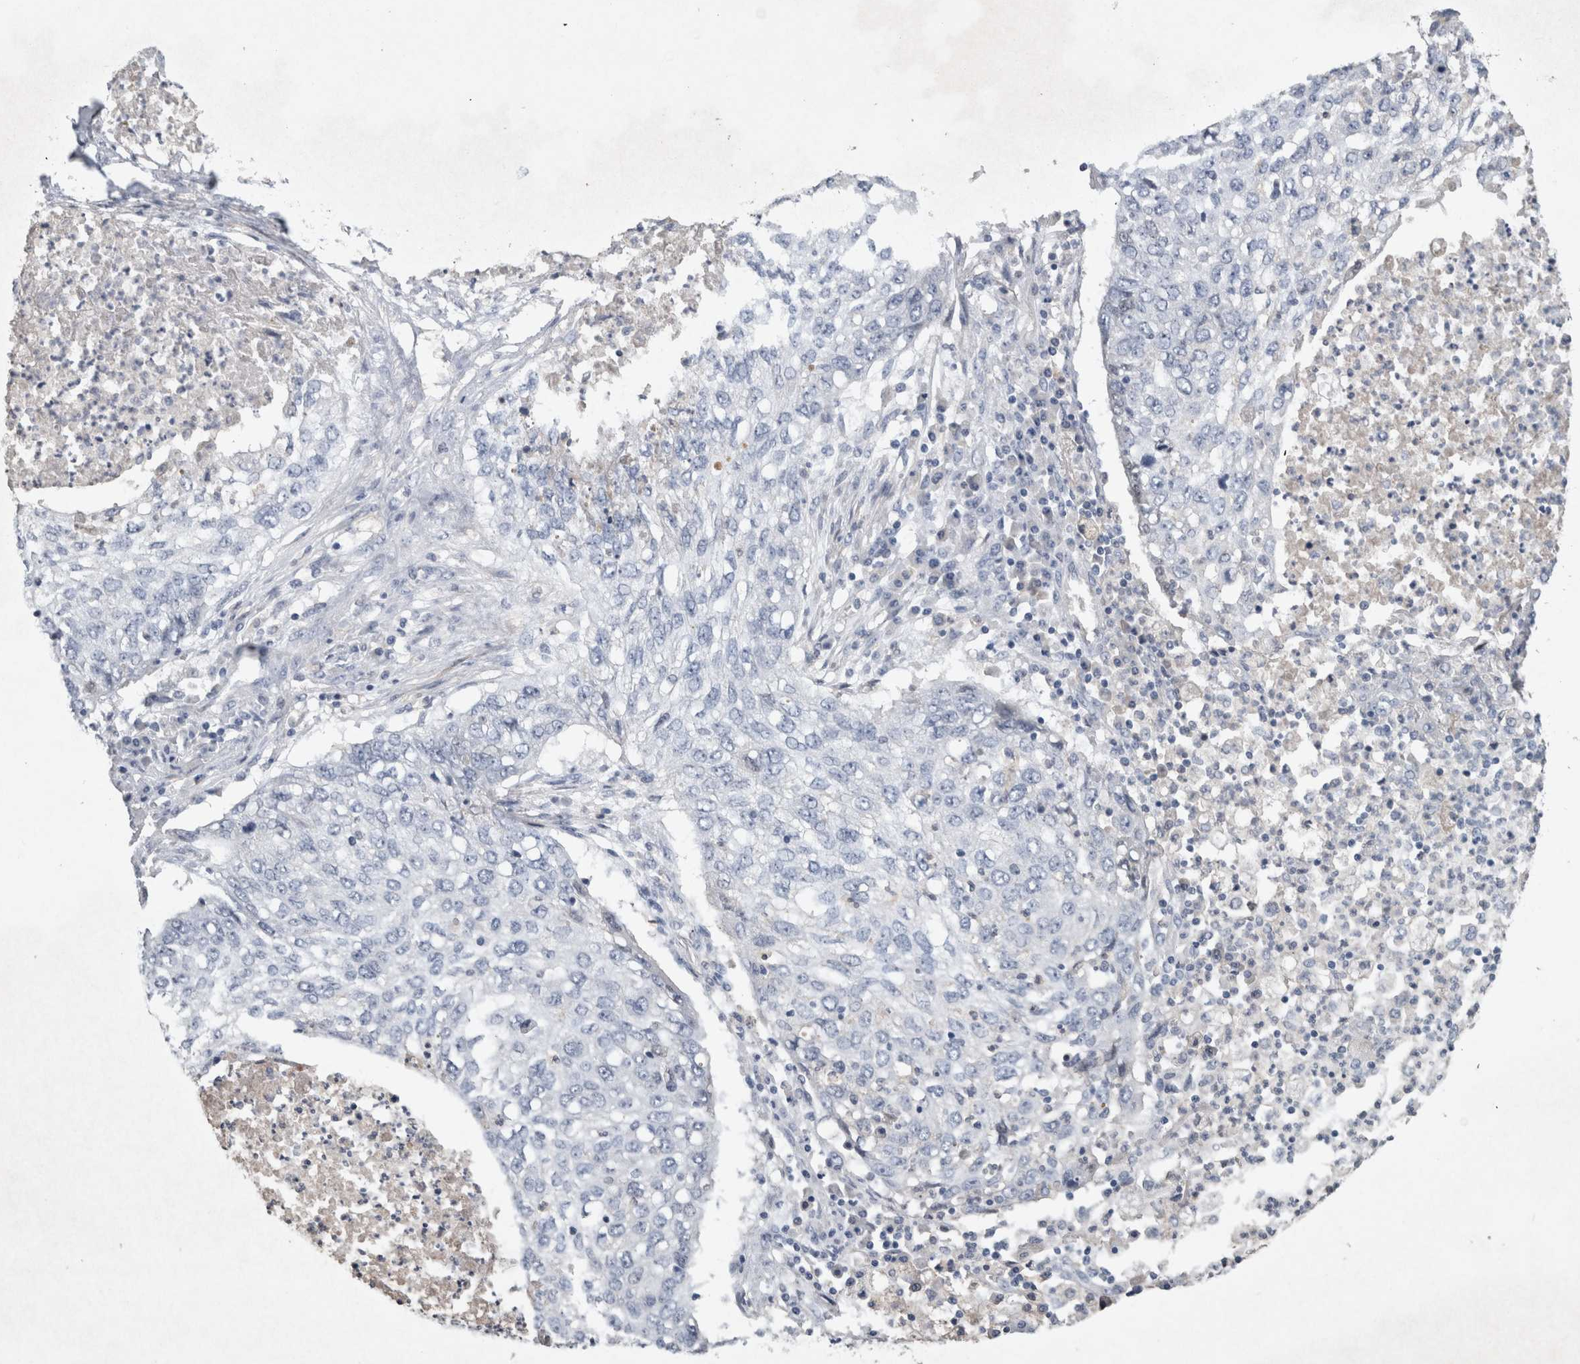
{"staining": {"intensity": "negative", "quantity": "none", "location": "none"}, "tissue": "lung cancer", "cell_type": "Tumor cells", "image_type": "cancer", "snomed": [{"axis": "morphology", "description": "Squamous cell carcinoma, NOS"}, {"axis": "topography", "description": "Lung"}], "caption": "Lung cancer was stained to show a protein in brown. There is no significant positivity in tumor cells.", "gene": "HEXD", "patient": {"sex": "female", "age": 63}}